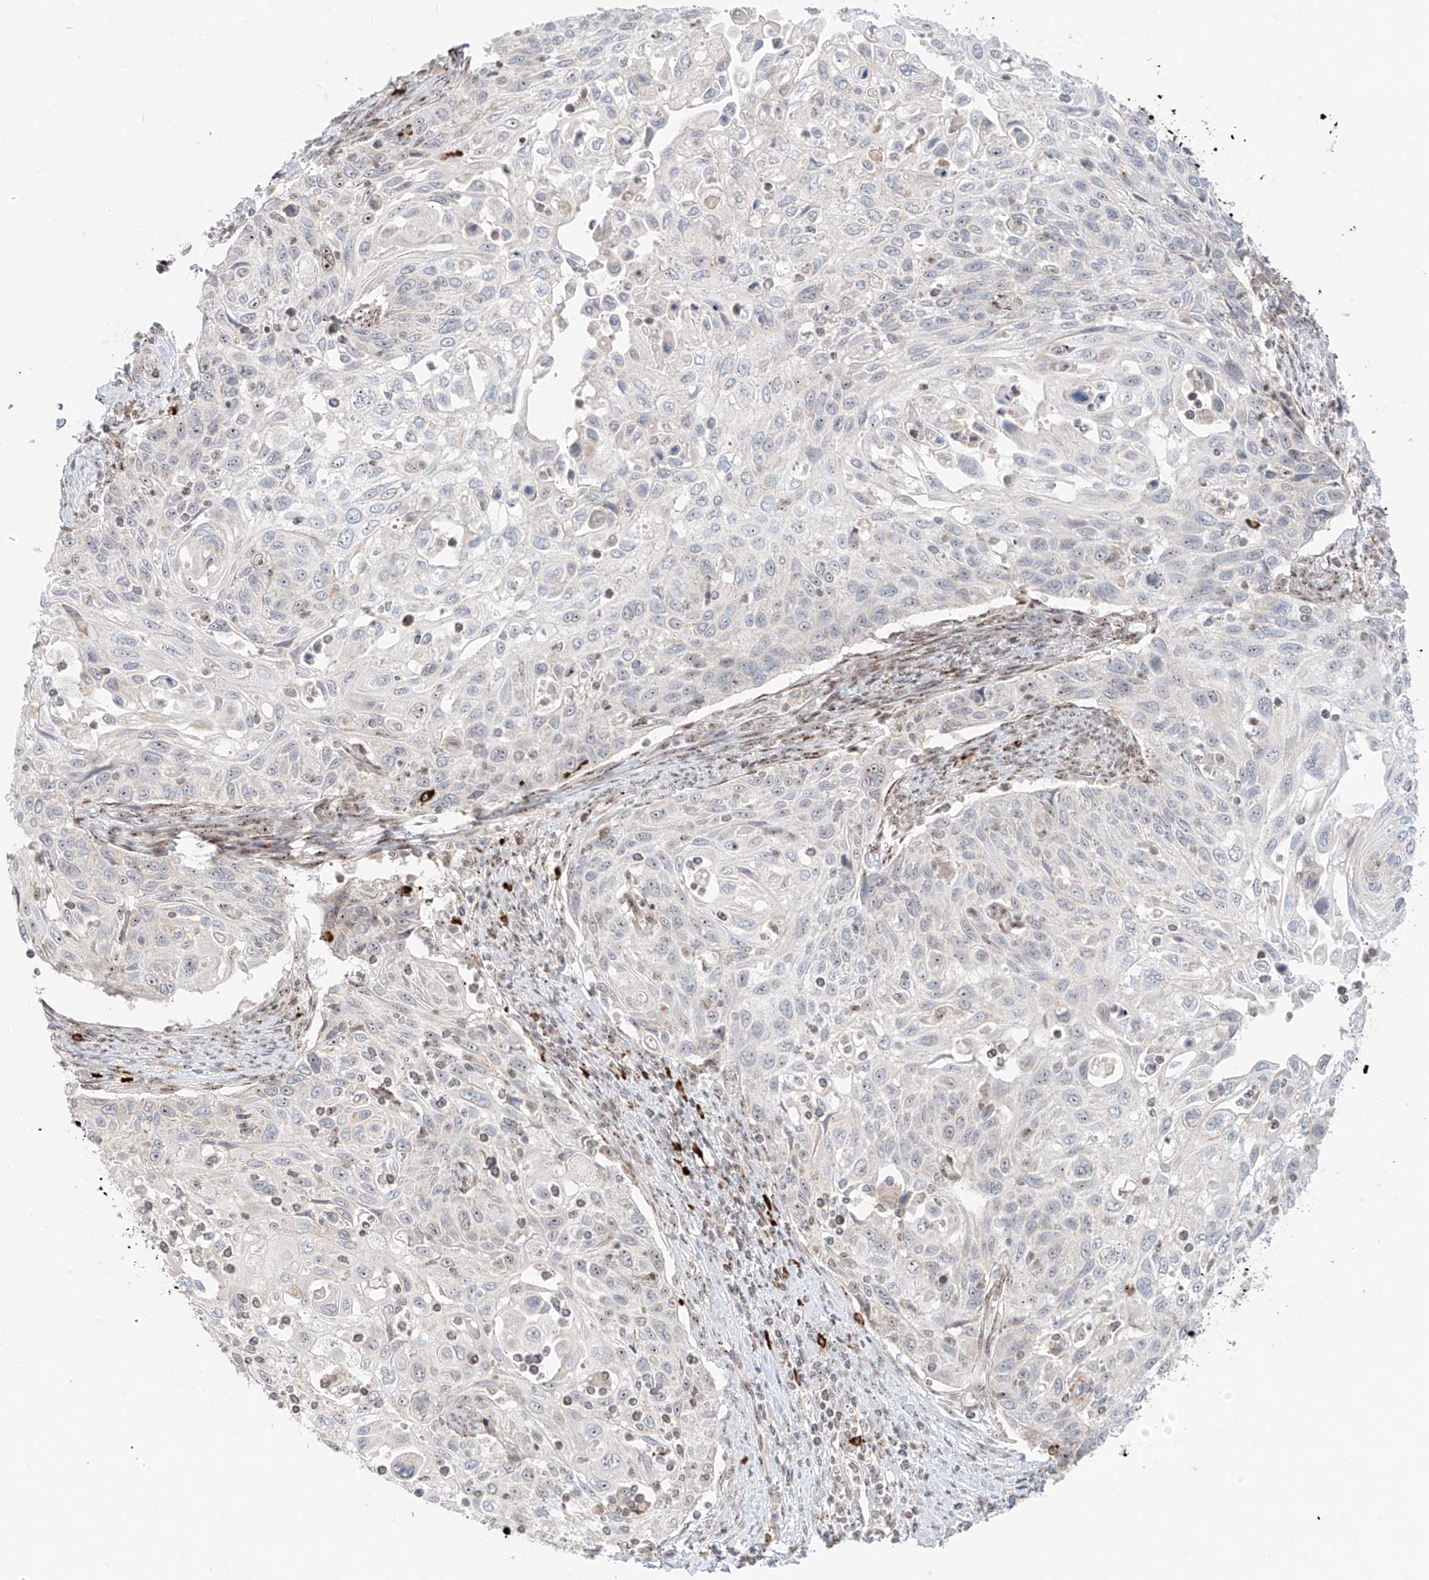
{"staining": {"intensity": "negative", "quantity": "none", "location": "none"}, "tissue": "cervical cancer", "cell_type": "Tumor cells", "image_type": "cancer", "snomed": [{"axis": "morphology", "description": "Squamous cell carcinoma, NOS"}, {"axis": "topography", "description": "Cervix"}], "caption": "High power microscopy histopathology image of an IHC photomicrograph of cervical squamous cell carcinoma, revealing no significant staining in tumor cells.", "gene": "ZNF512", "patient": {"sex": "female", "age": 70}}